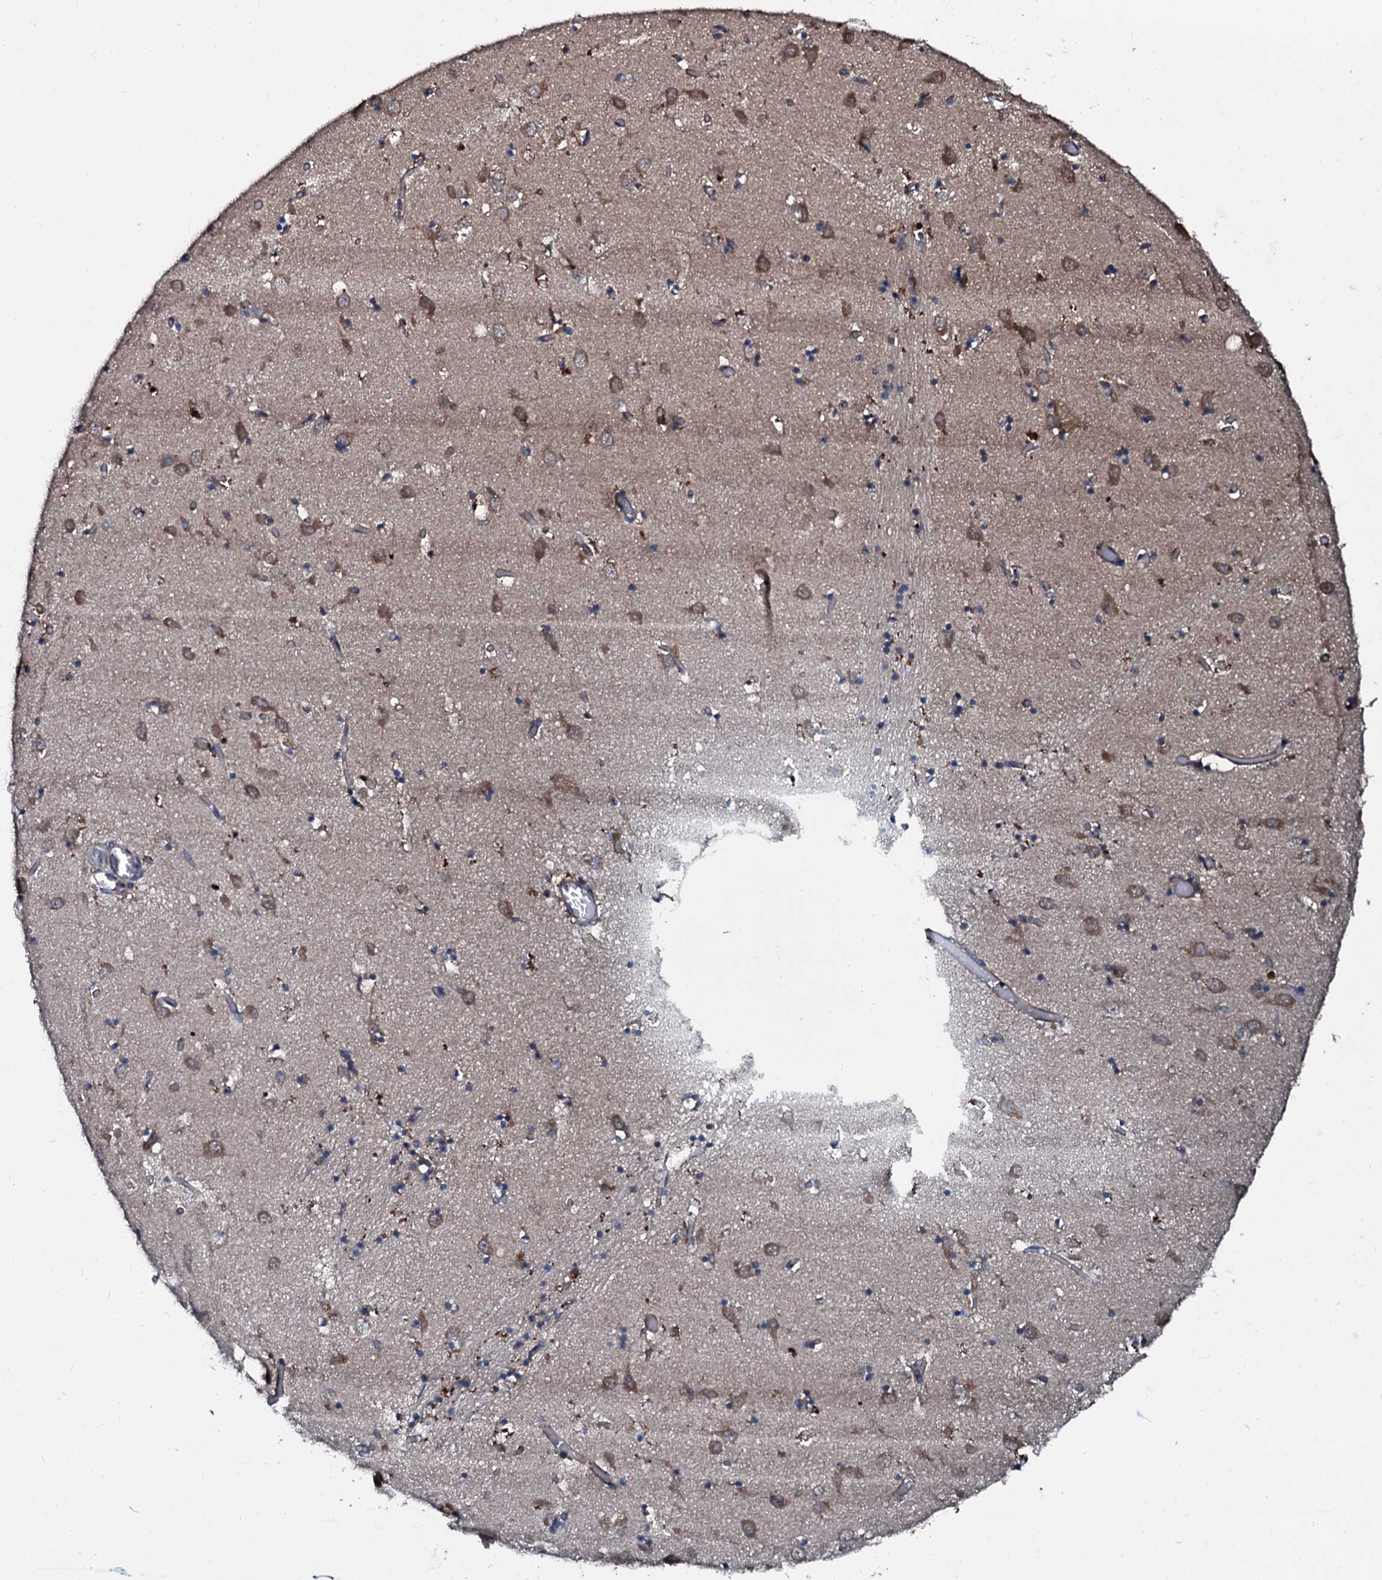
{"staining": {"intensity": "weak", "quantity": "<25%", "location": "cytoplasmic/membranous"}, "tissue": "caudate", "cell_type": "Glial cells", "image_type": "normal", "snomed": [{"axis": "morphology", "description": "Normal tissue, NOS"}, {"axis": "topography", "description": "Lateral ventricle wall"}], "caption": "High power microscopy histopathology image of an IHC image of unremarkable caudate, revealing no significant positivity in glial cells. (DAB immunohistochemistry with hematoxylin counter stain).", "gene": "AARS1", "patient": {"sex": "male", "age": 70}}